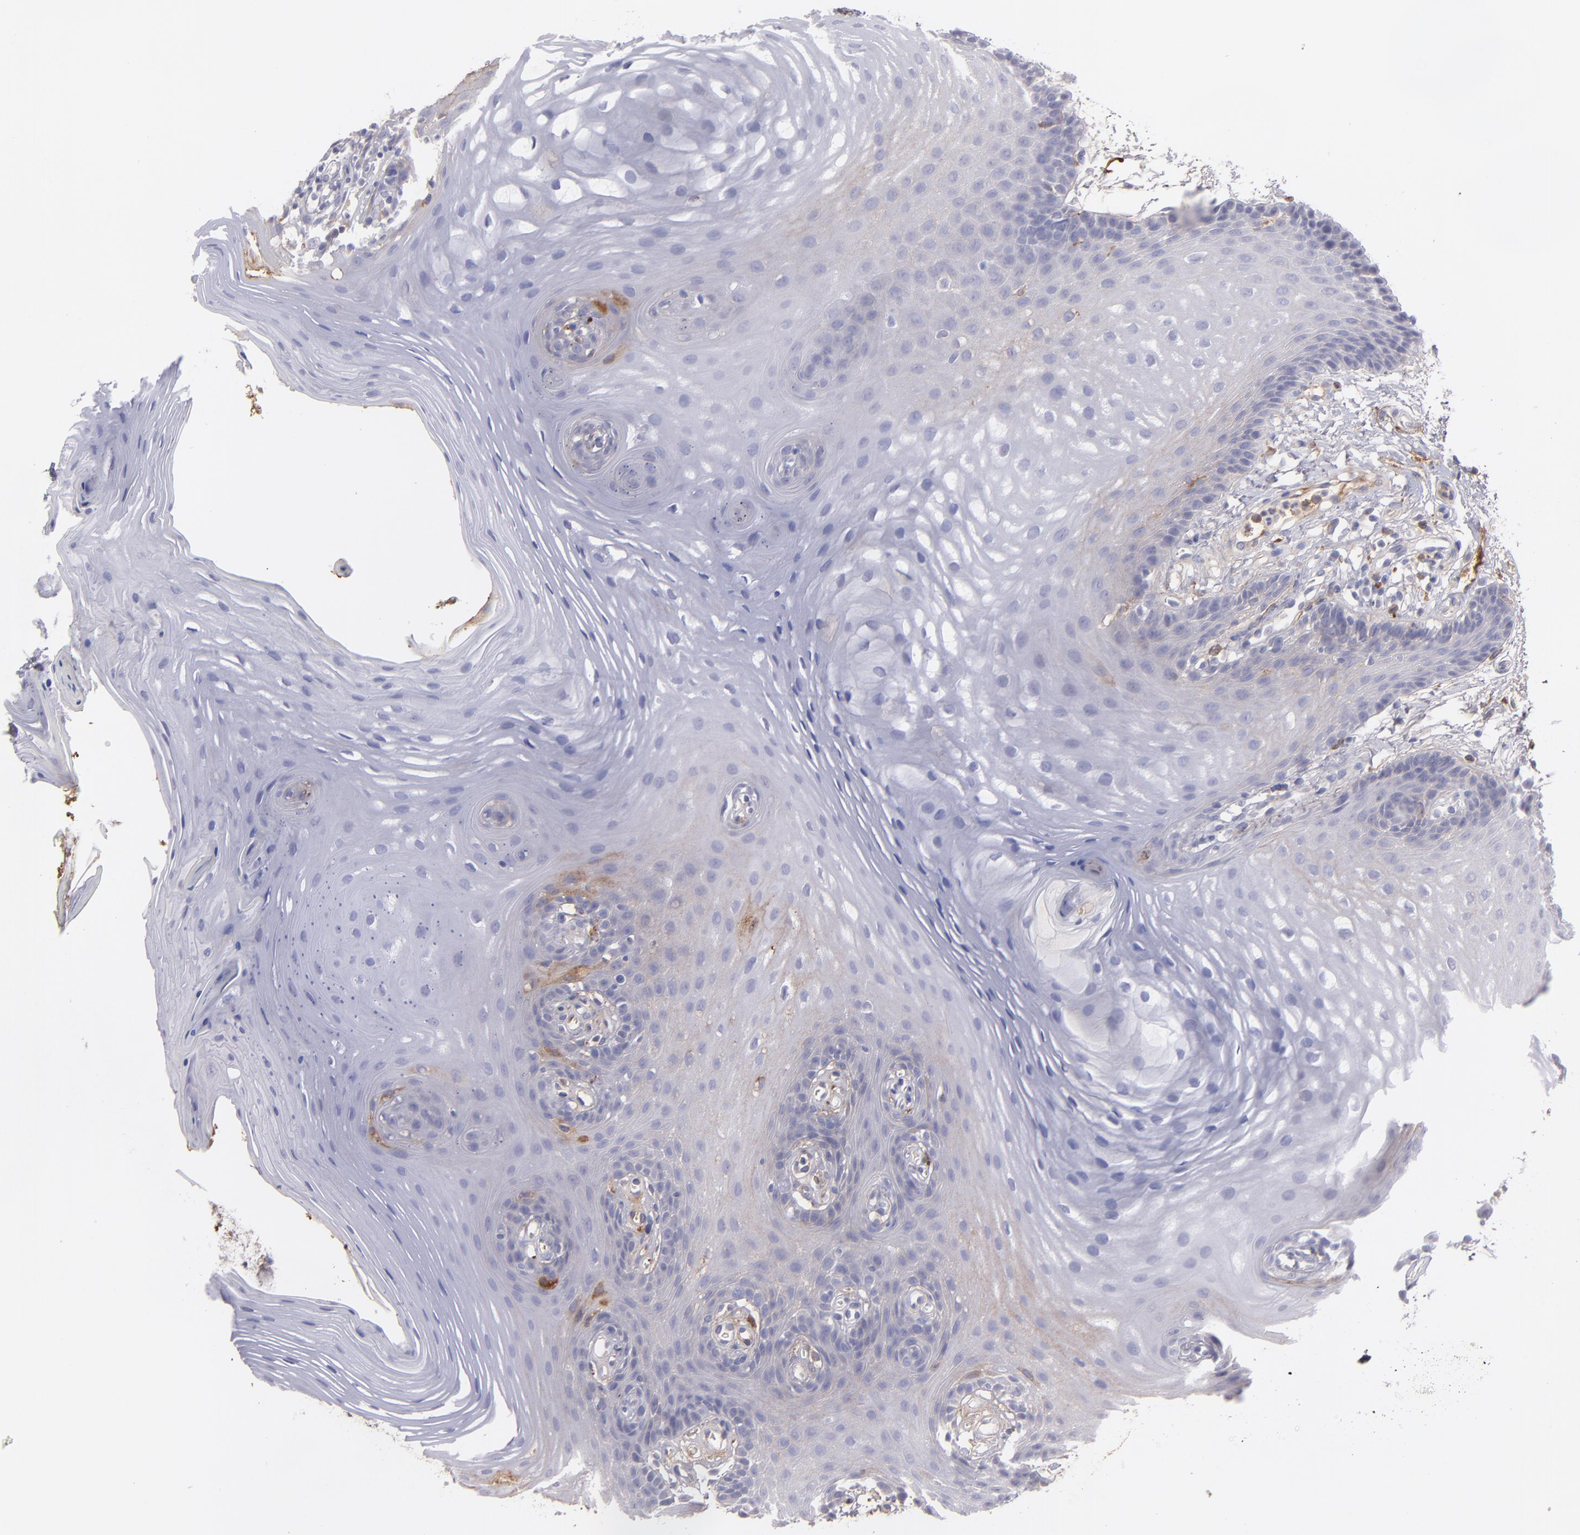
{"staining": {"intensity": "weak", "quantity": "<25%", "location": "cytoplasmic/membranous"}, "tissue": "oral mucosa", "cell_type": "Squamous epithelial cells", "image_type": "normal", "snomed": [{"axis": "morphology", "description": "Normal tissue, NOS"}, {"axis": "topography", "description": "Oral tissue"}], "caption": "Human oral mucosa stained for a protein using immunohistochemistry (IHC) demonstrates no staining in squamous epithelial cells.", "gene": "C1QA", "patient": {"sex": "male", "age": 62}}